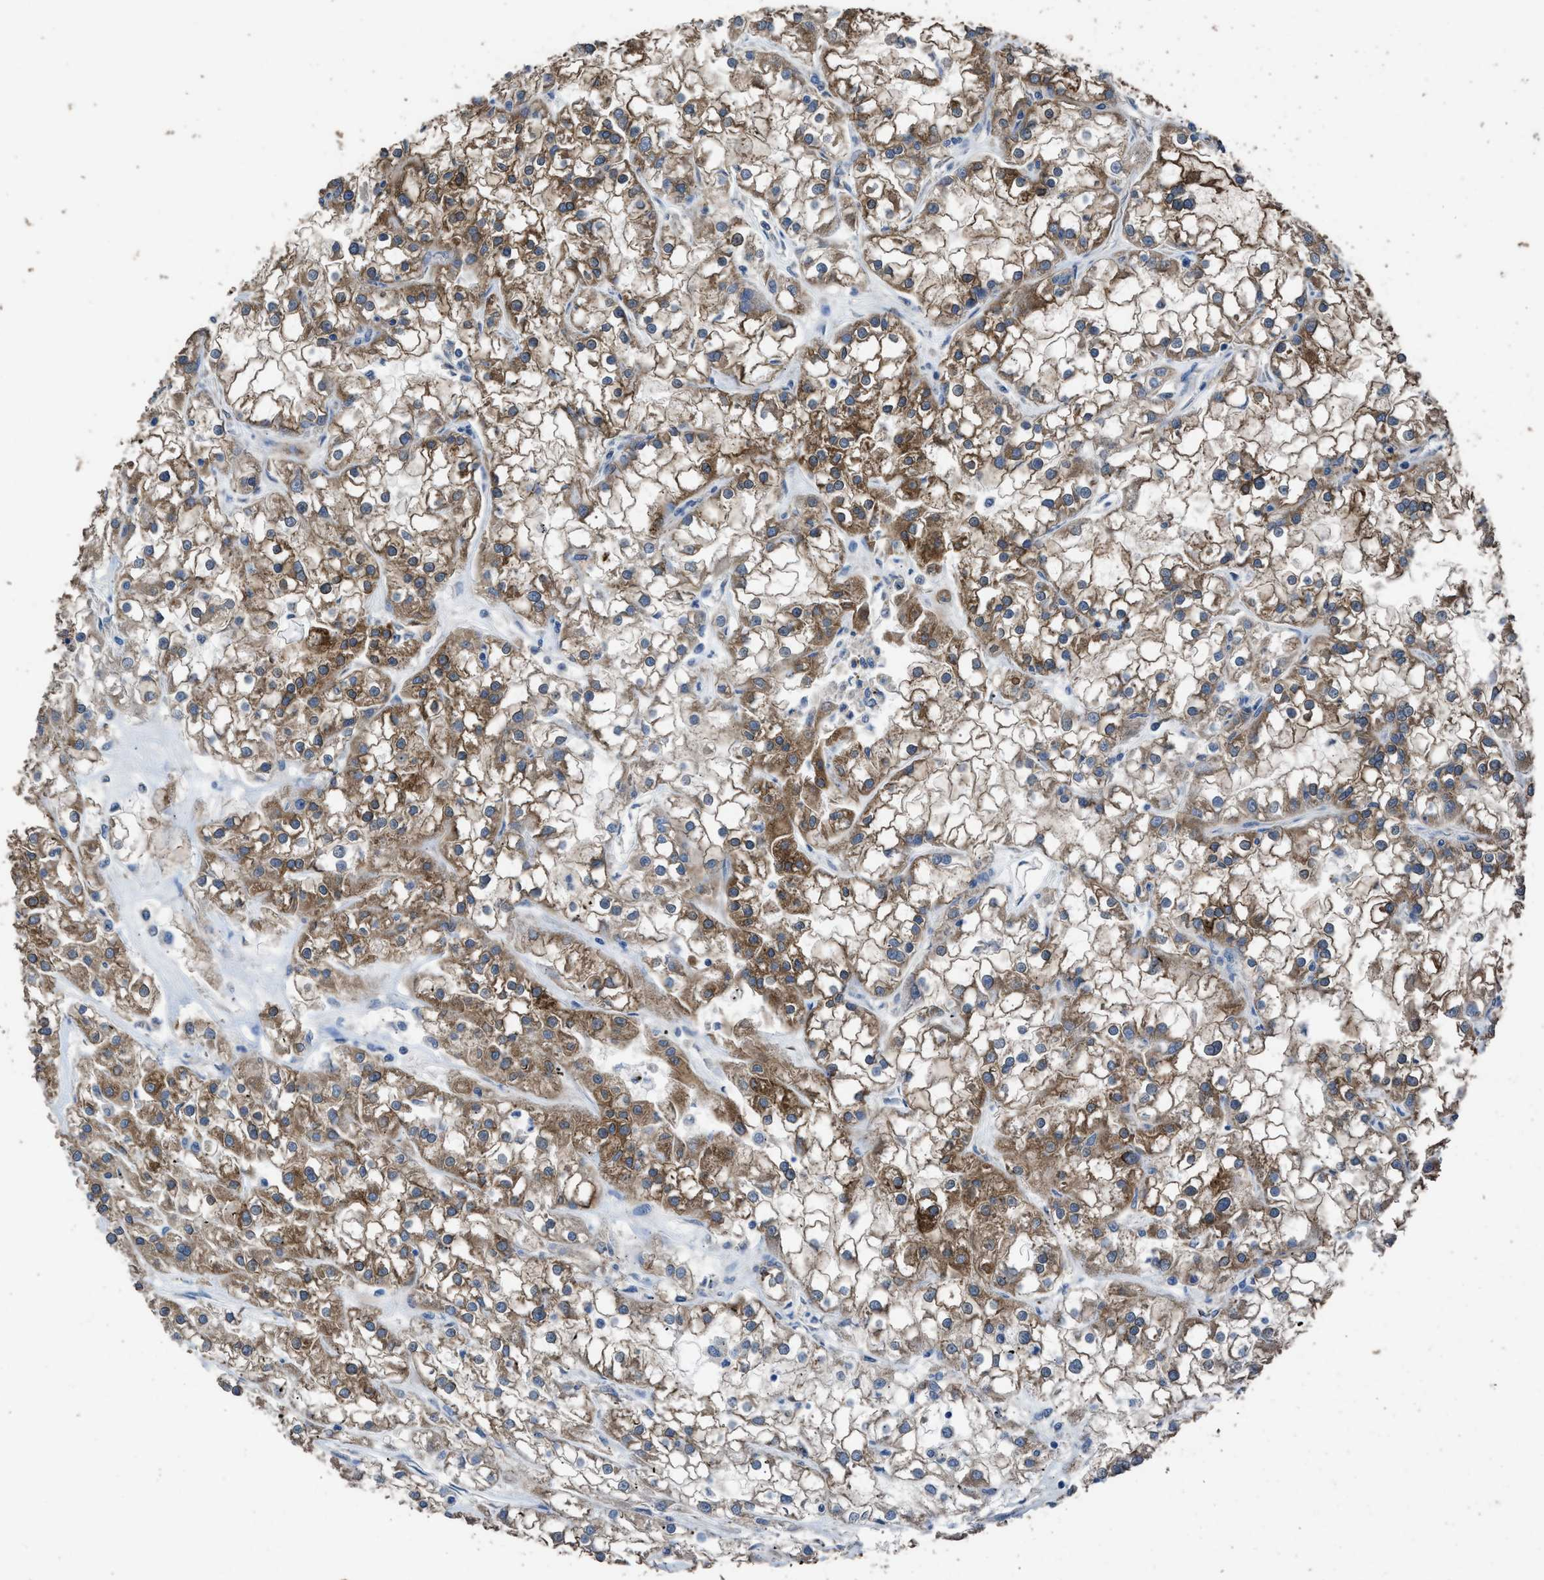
{"staining": {"intensity": "moderate", "quantity": ">75%", "location": "cytoplasmic/membranous"}, "tissue": "renal cancer", "cell_type": "Tumor cells", "image_type": "cancer", "snomed": [{"axis": "morphology", "description": "Adenocarcinoma, NOS"}, {"axis": "topography", "description": "Kidney"}], "caption": "Protein expression analysis of renal cancer exhibits moderate cytoplasmic/membranous expression in about >75% of tumor cells.", "gene": "ITSN1", "patient": {"sex": "female", "age": 52}}